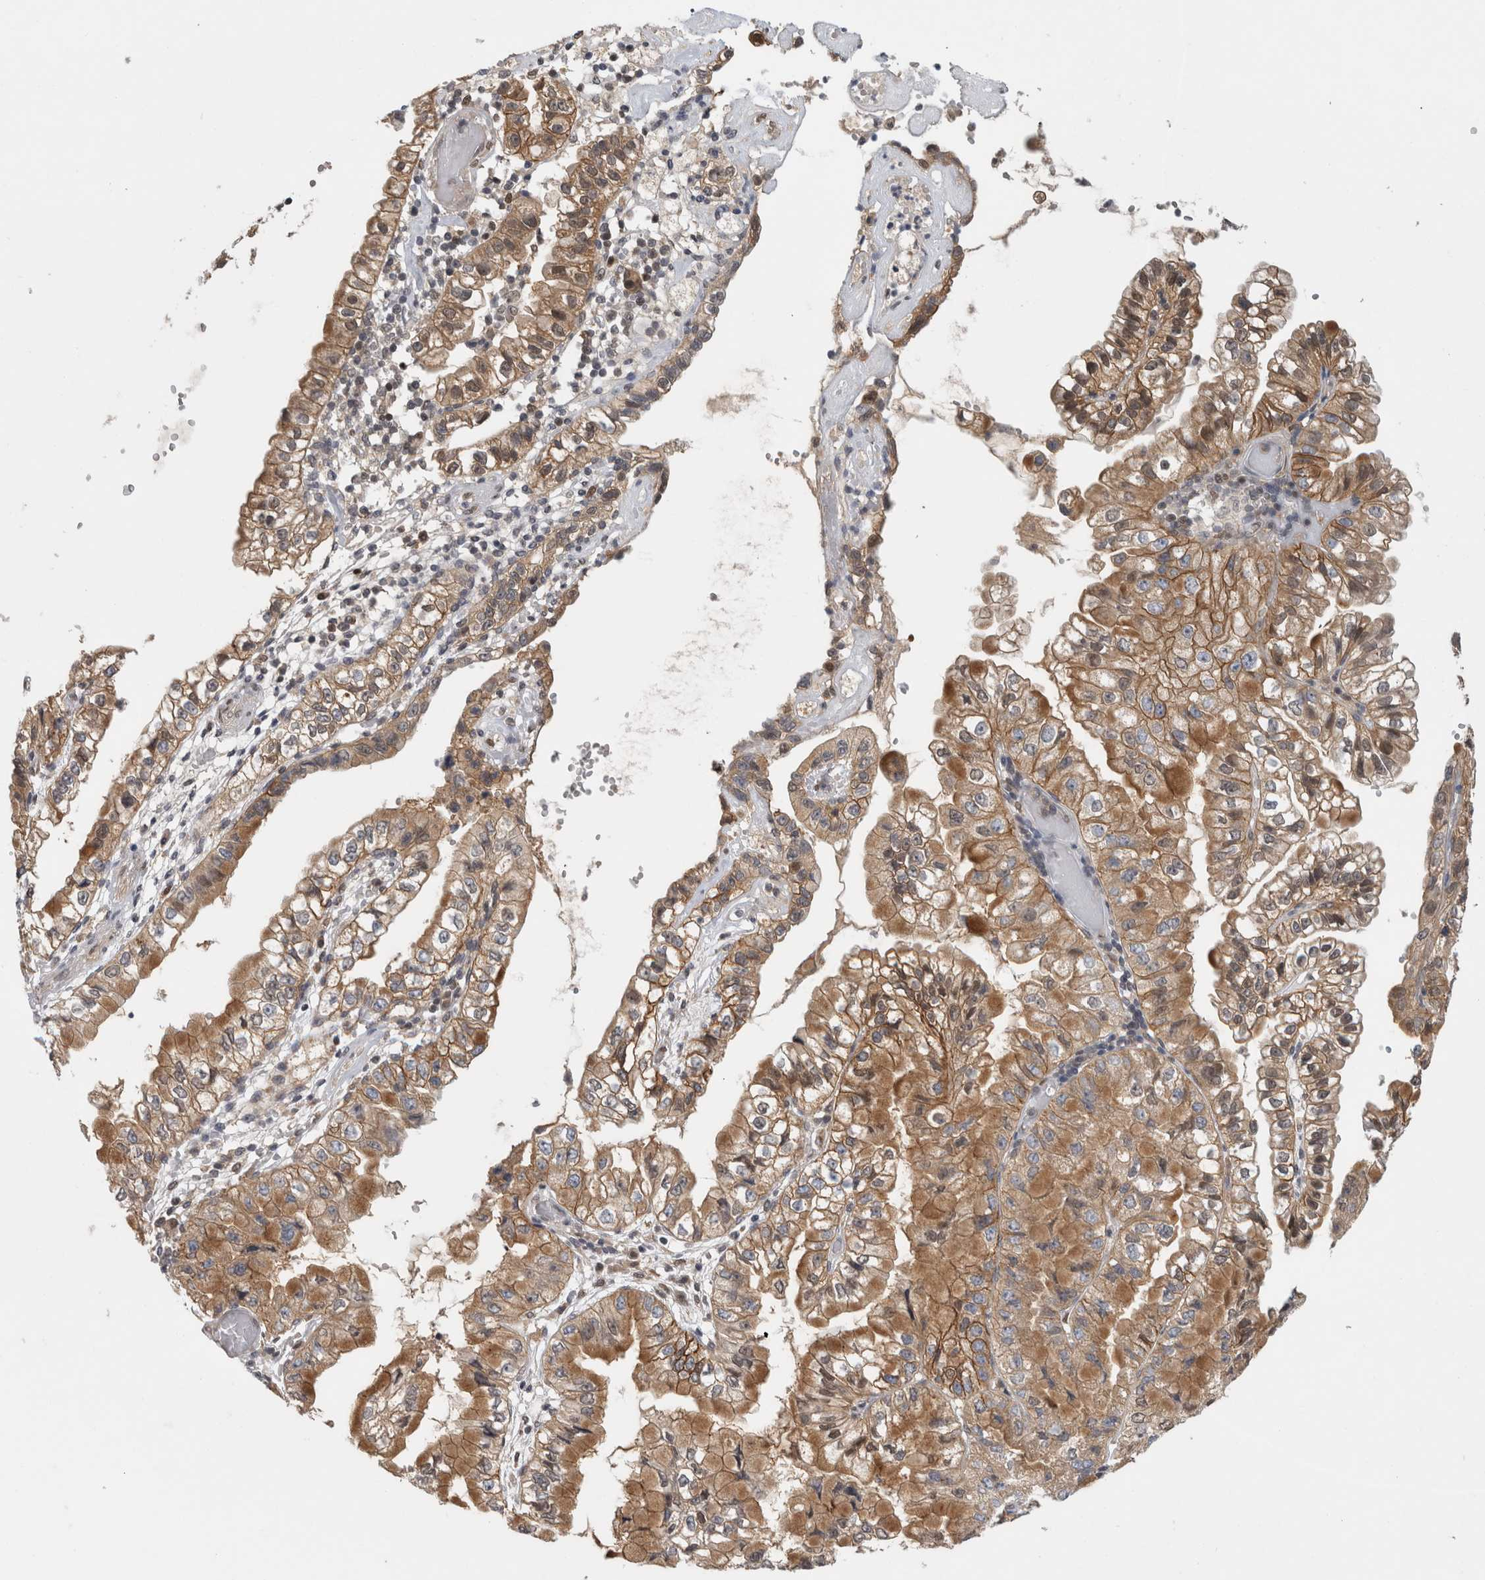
{"staining": {"intensity": "moderate", "quantity": ">75%", "location": "cytoplasmic/membranous"}, "tissue": "liver cancer", "cell_type": "Tumor cells", "image_type": "cancer", "snomed": [{"axis": "morphology", "description": "Cholangiocarcinoma"}, {"axis": "topography", "description": "Liver"}], "caption": "Brown immunohistochemical staining in liver cholangiocarcinoma exhibits moderate cytoplasmic/membranous staining in approximately >75% of tumor cells. Nuclei are stained in blue.", "gene": "PIGP", "patient": {"sex": "female", "age": 79}}